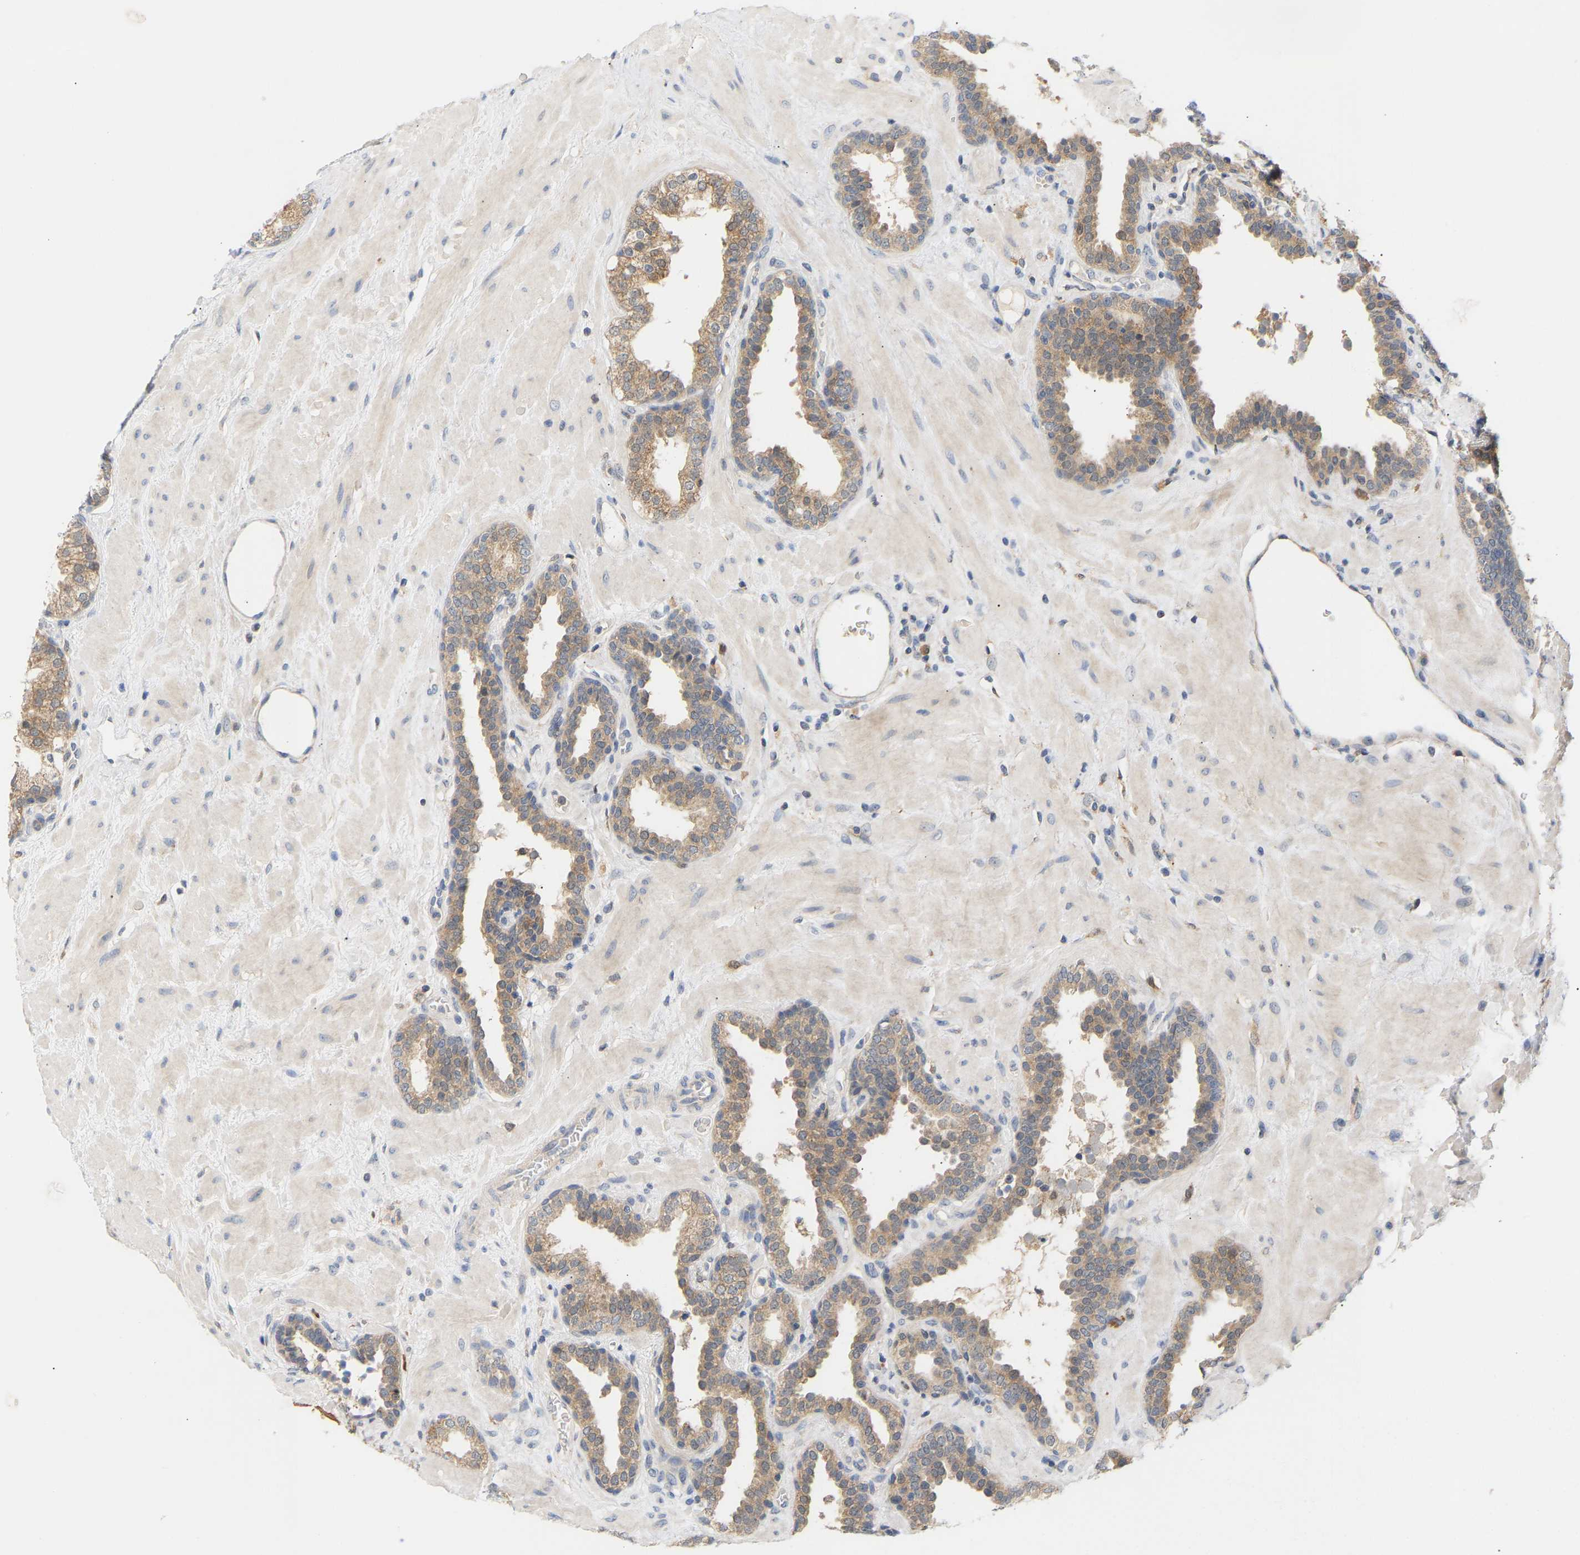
{"staining": {"intensity": "weak", "quantity": "25%-75%", "location": "cytoplasmic/membranous"}, "tissue": "prostate", "cell_type": "Glandular cells", "image_type": "normal", "snomed": [{"axis": "morphology", "description": "Normal tissue, NOS"}, {"axis": "topography", "description": "Prostate"}], "caption": "Protein expression analysis of normal prostate demonstrates weak cytoplasmic/membranous expression in about 25%-75% of glandular cells.", "gene": "TPMT", "patient": {"sex": "male", "age": 51}}